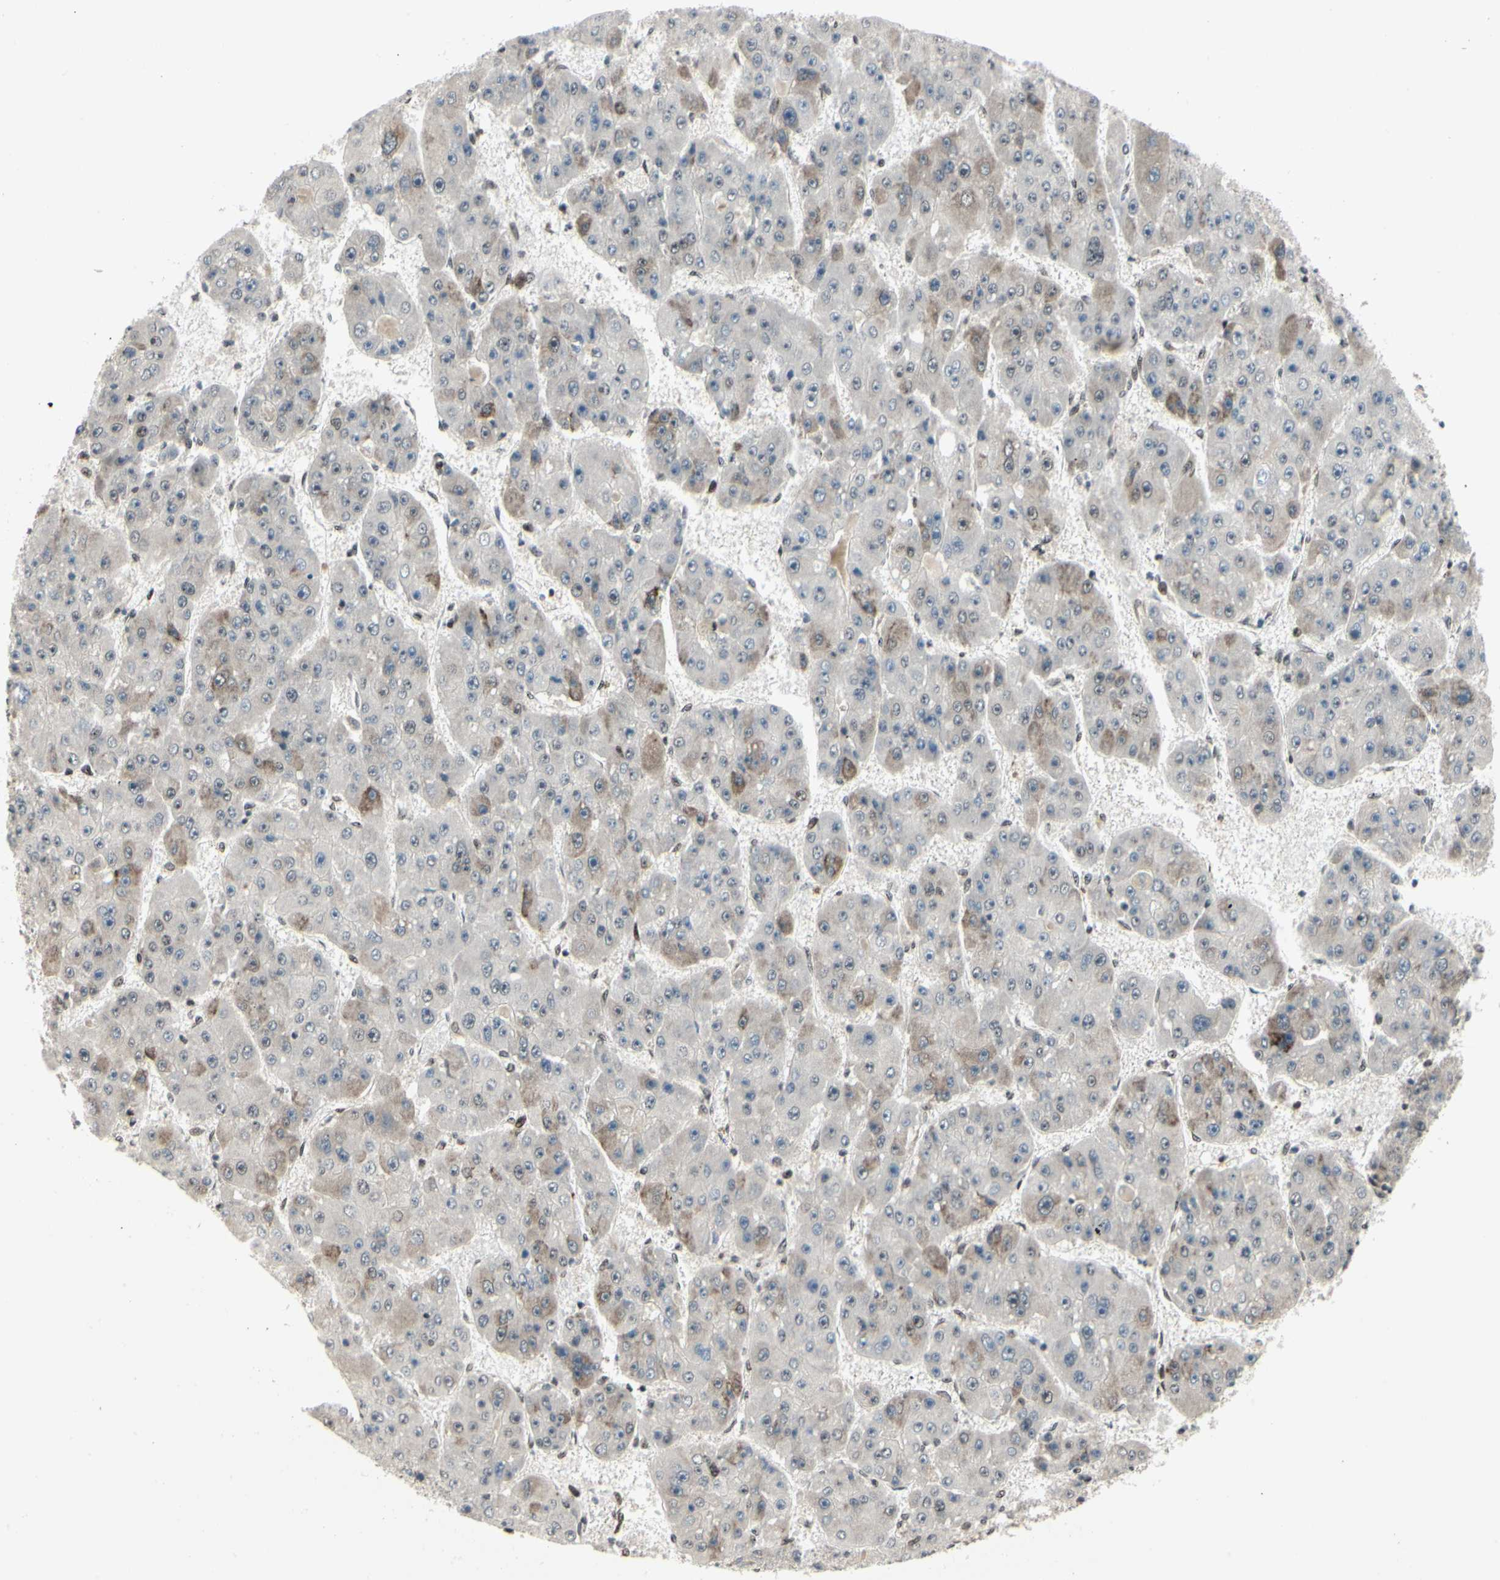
{"staining": {"intensity": "moderate", "quantity": "<25%", "location": "cytoplasmic/membranous,nuclear"}, "tissue": "liver cancer", "cell_type": "Tumor cells", "image_type": "cancer", "snomed": [{"axis": "morphology", "description": "Carcinoma, Hepatocellular, NOS"}, {"axis": "topography", "description": "Liver"}], "caption": "Immunohistochemistry (DAB (3,3'-diaminobenzidine)) staining of hepatocellular carcinoma (liver) demonstrates moderate cytoplasmic/membranous and nuclear protein expression in about <25% of tumor cells.", "gene": "FOXJ2", "patient": {"sex": "female", "age": 61}}